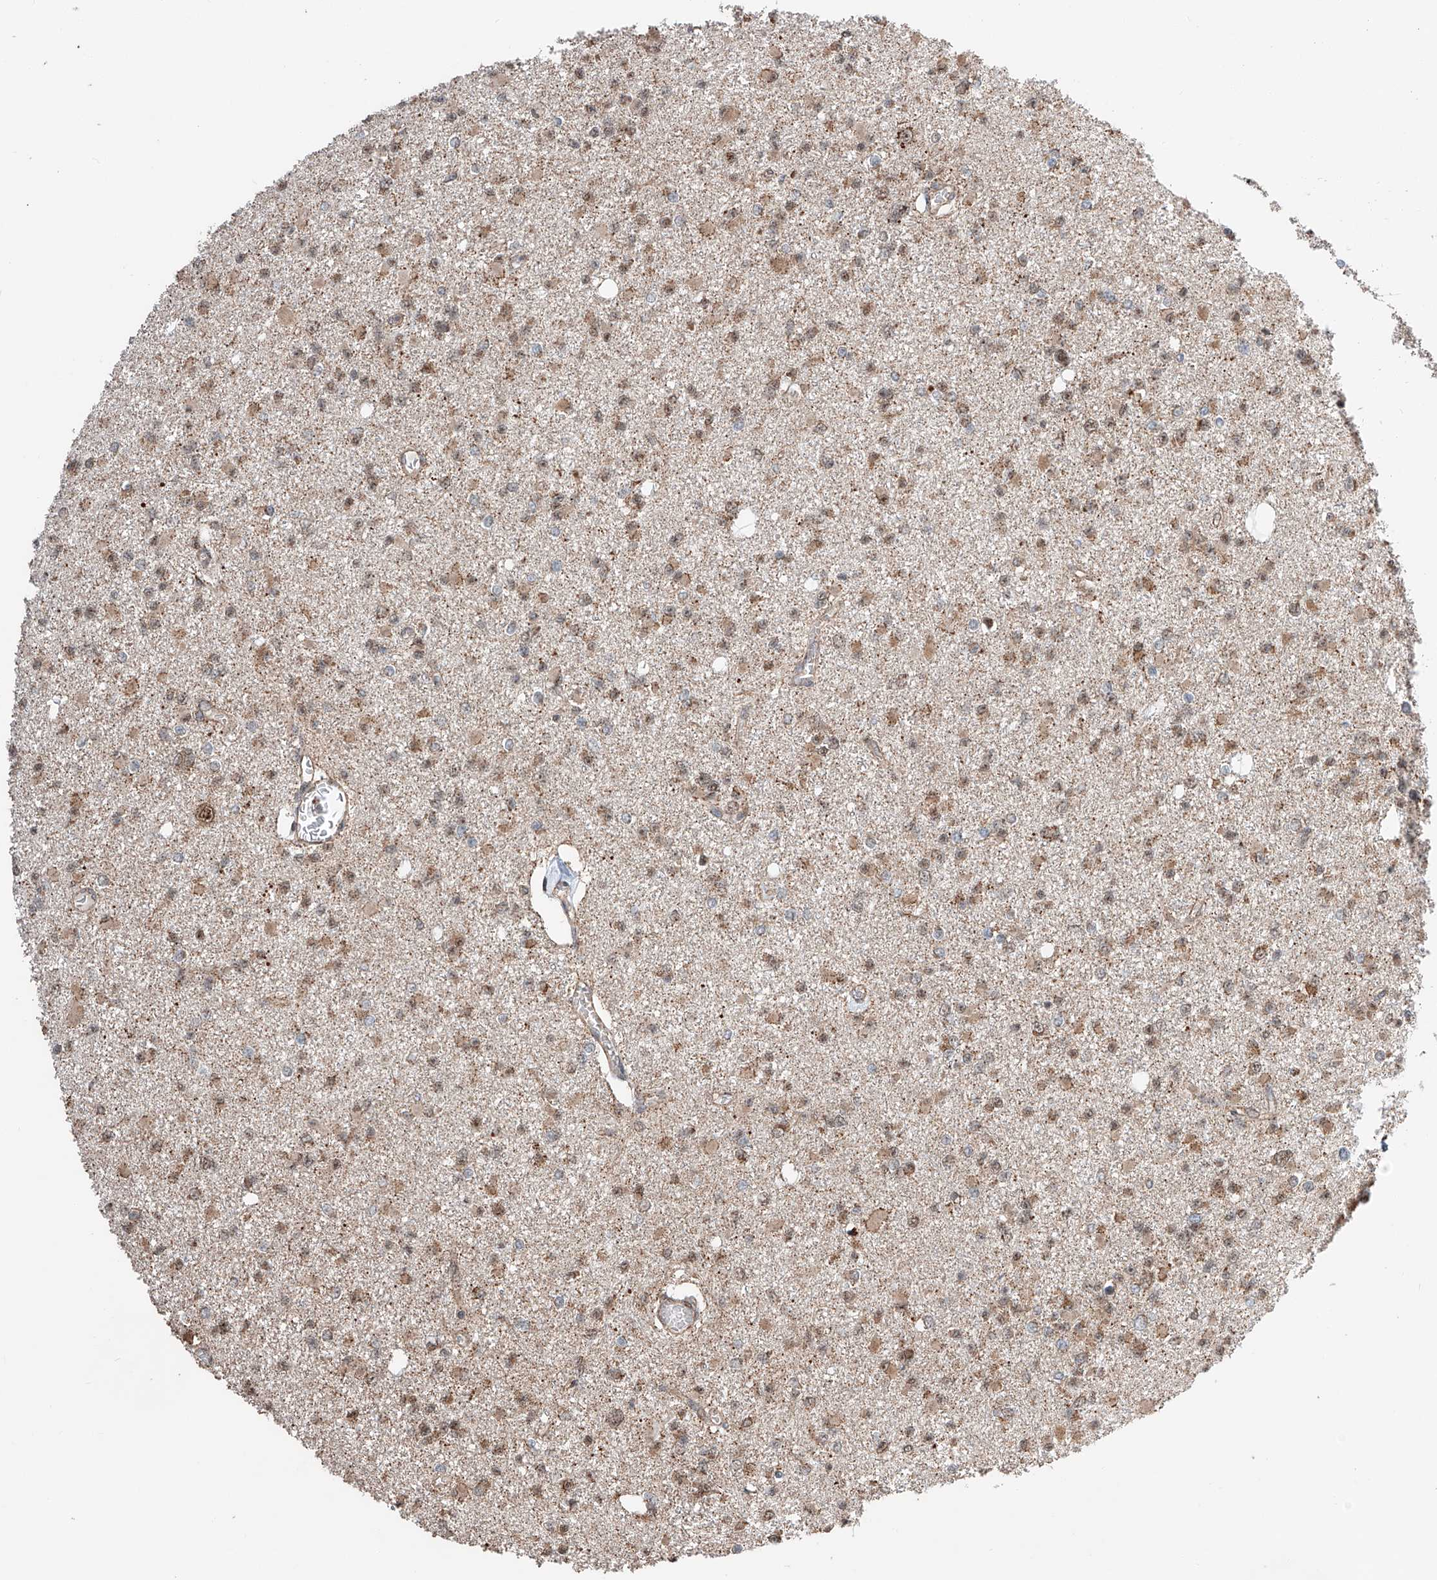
{"staining": {"intensity": "moderate", "quantity": "25%-75%", "location": "cytoplasmic/membranous"}, "tissue": "glioma", "cell_type": "Tumor cells", "image_type": "cancer", "snomed": [{"axis": "morphology", "description": "Glioma, malignant, Low grade"}, {"axis": "topography", "description": "Brain"}], "caption": "High-magnification brightfield microscopy of glioma stained with DAB (brown) and counterstained with hematoxylin (blue). tumor cells exhibit moderate cytoplasmic/membranous staining is appreciated in about25%-75% of cells.", "gene": "ZNF445", "patient": {"sex": "female", "age": 22}}